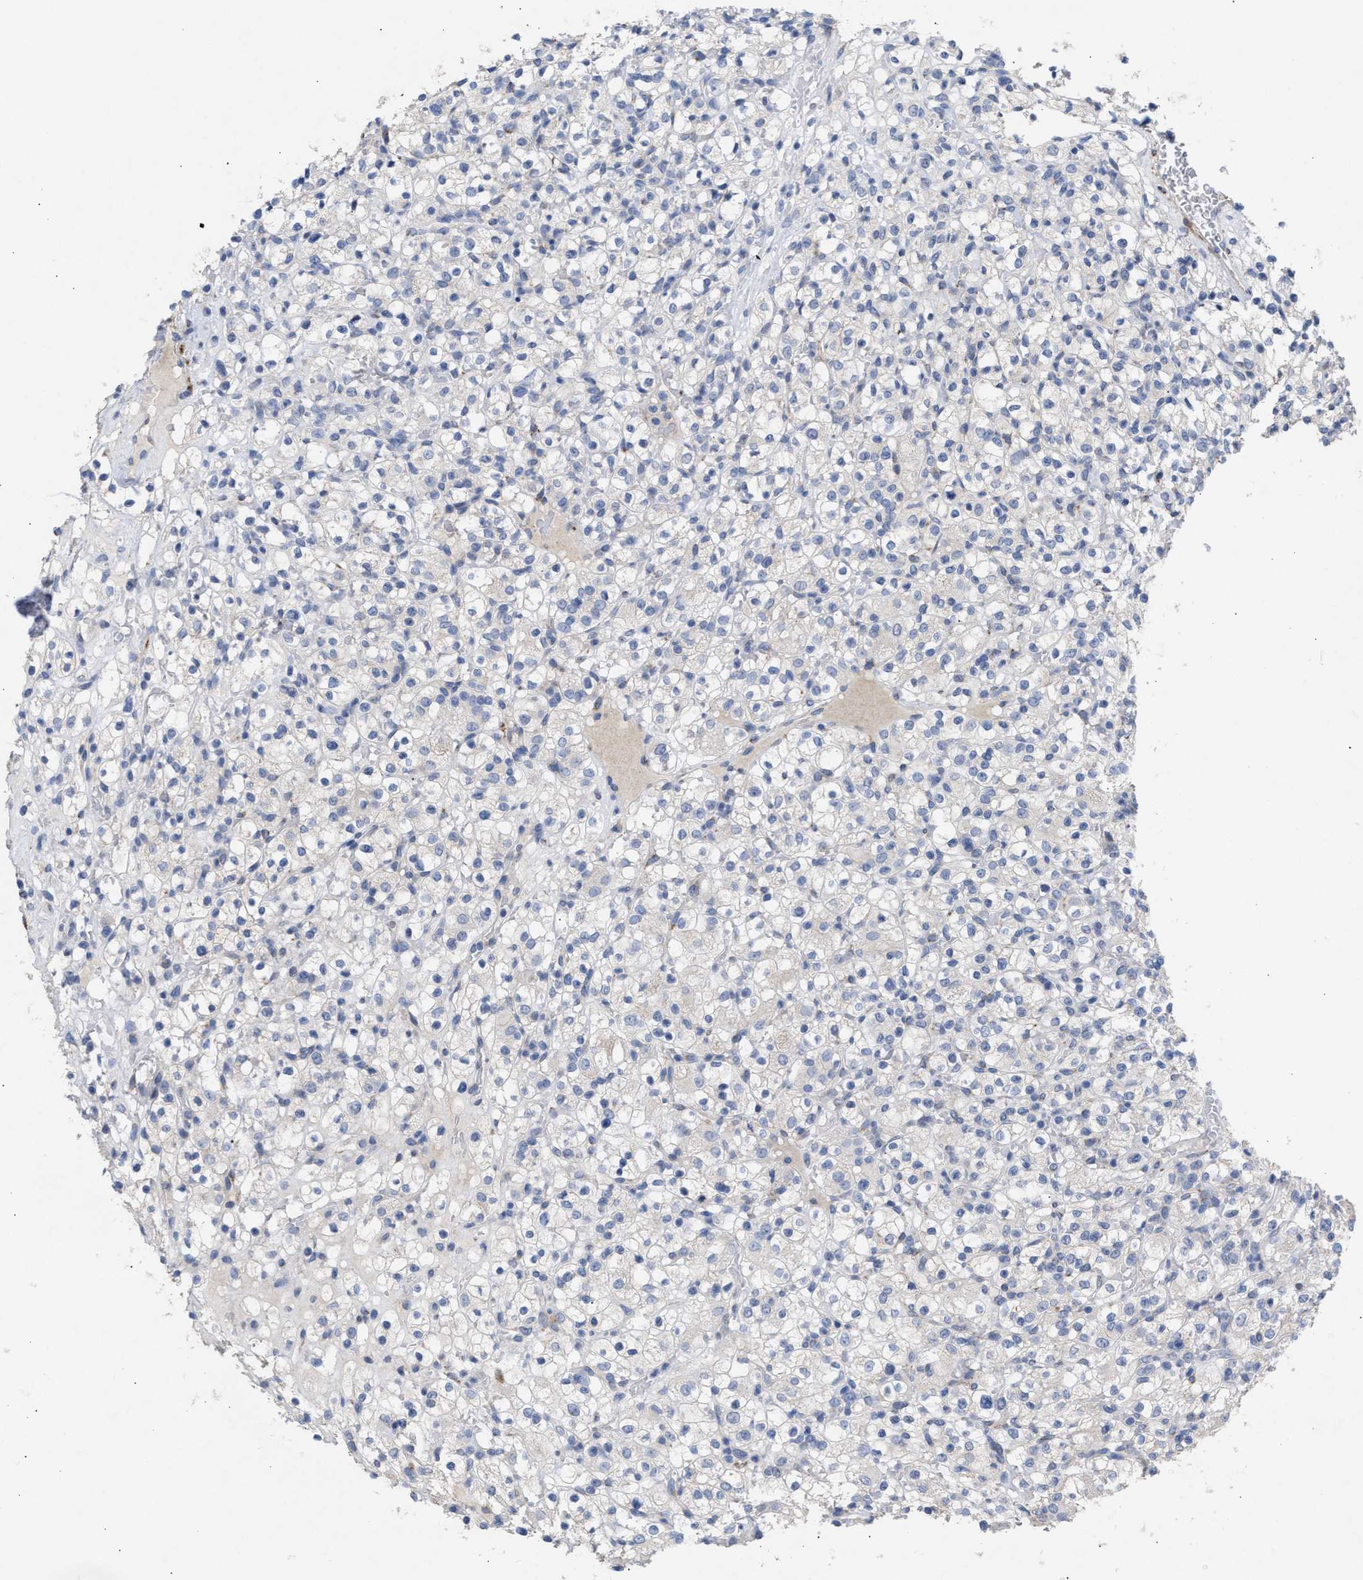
{"staining": {"intensity": "negative", "quantity": "none", "location": "none"}, "tissue": "renal cancer", "cell_type": "Tumor cells", "image_type": "cancer", "snomed": [{"axis": "morphology", "description": "Normal tissue, NOS"}, {"axis": "morphology", "description": "Adenocarcinoma, NOS"}, {"axis": "topography", "description": "Kidney"}], "caption": "Human renal cancer stained for a protein using IHC demonstrates no positivity in tumor cells.", "gene": "SELENOM", "patient": {"sex": "female", "age": 72}}